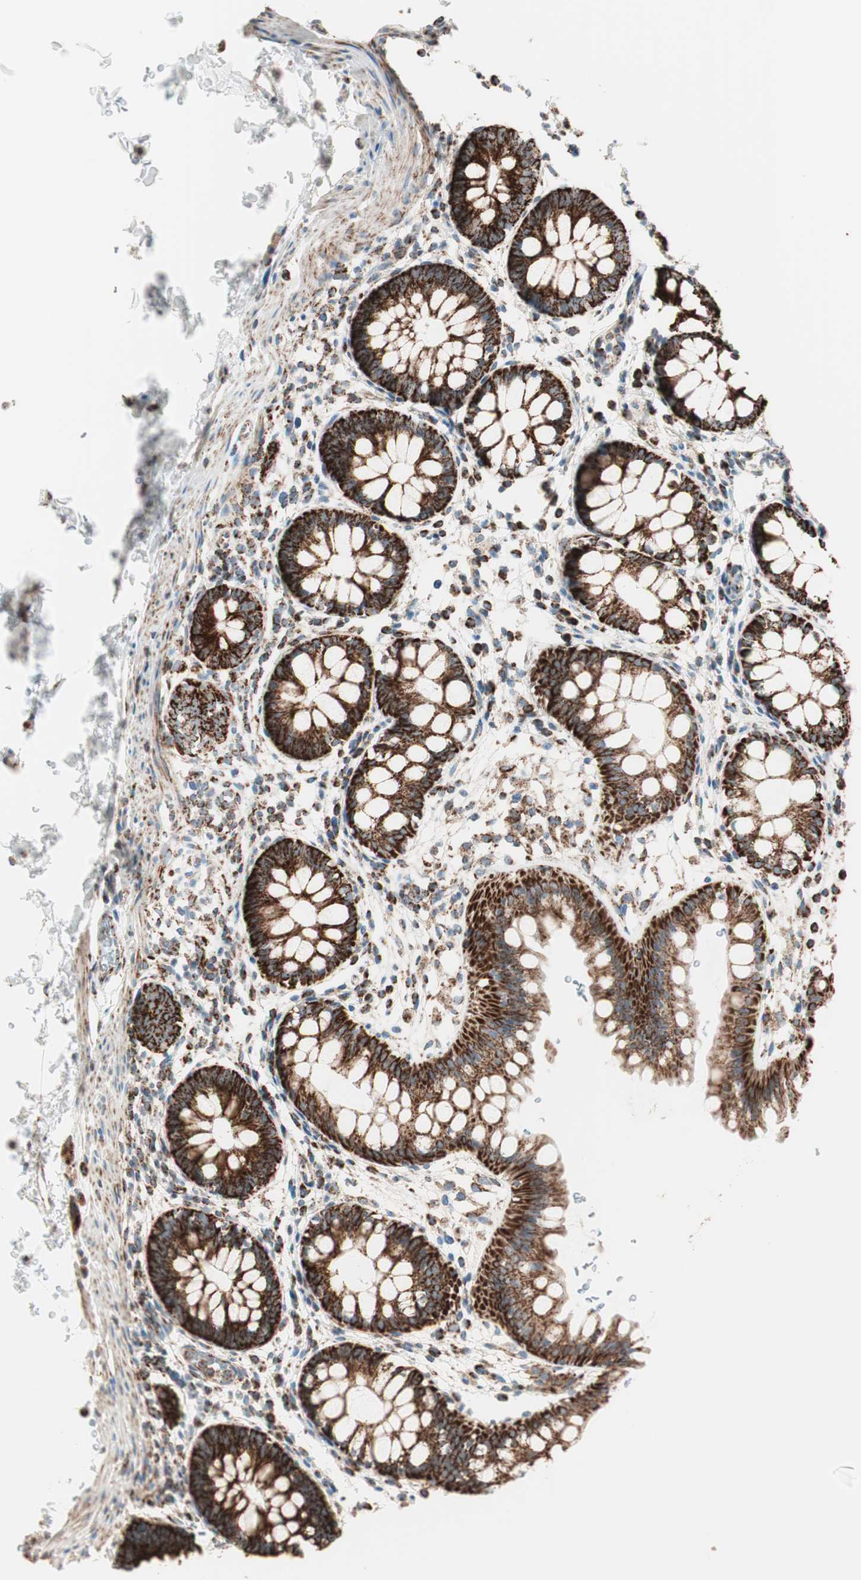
{"staining": {"intensity": "strong", "quantity": ">75%", "location": "cytoplasmic/membranous"}, "tissue": "rectum", "cell_type": "Glandular cells", "image_type": "normal", "snomed": [{"axis": "morphology", "description": "Normal tissue, NOS"}, {"axis": "topography", "description": "Rectum"}], "caption": "Immunohistochemical staining of normal human rectum shows strong cytoplasmic/membranous protein staining in approximately >75% of glandular cells. (Stains: DAB in brown, nuclei in blue, Microscopy: brightfield microscopy at high magnification).", "gene": "TOMM22", "patient": {"sex": "female", "age": 24}}